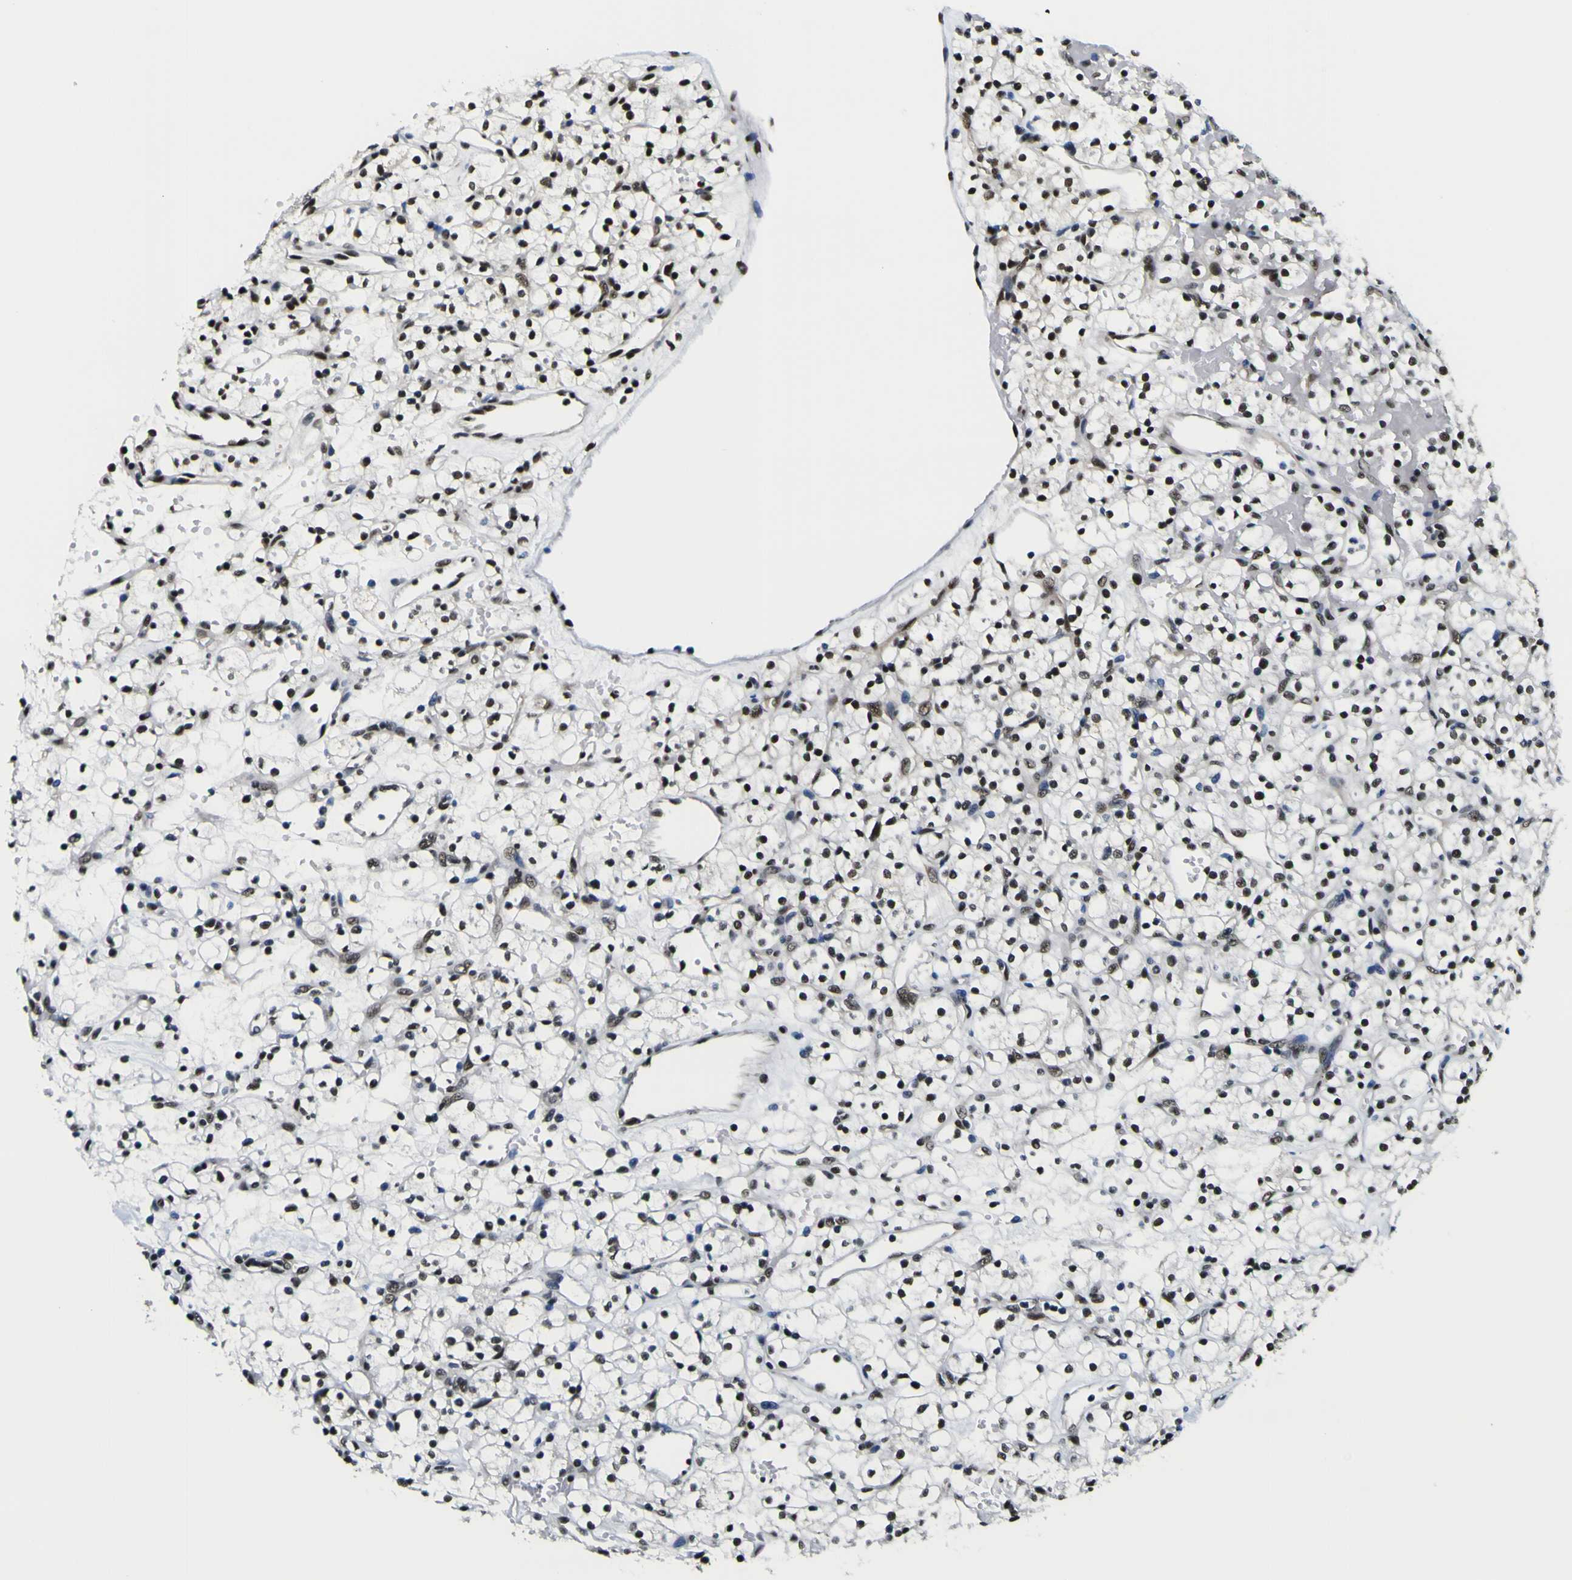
{"staining": {"intensity": "strong", "quantity": ">75%", "location": "nuclear"}, "tissue": "renal cancer", "cell_type": "Tumor cells", "image_type": "cancer", "snomed": [{"axis": "morphology", "description": "Adenocarcinoma, NOS"}, {"axis": "topography", "description": "Kidney"}], "caption": "An immunohistochemistry (IHC) photomicrograph of tumor tissue is shown. Protein staining in brown shows strong nuclear positivity in adenocarcinoma (renal) within tumor cells. Ihc stains the protein of interest in brown and the nuclei are stained blue.", "gene": "SP1", "patient": {"sex": "female", "age": 60}}